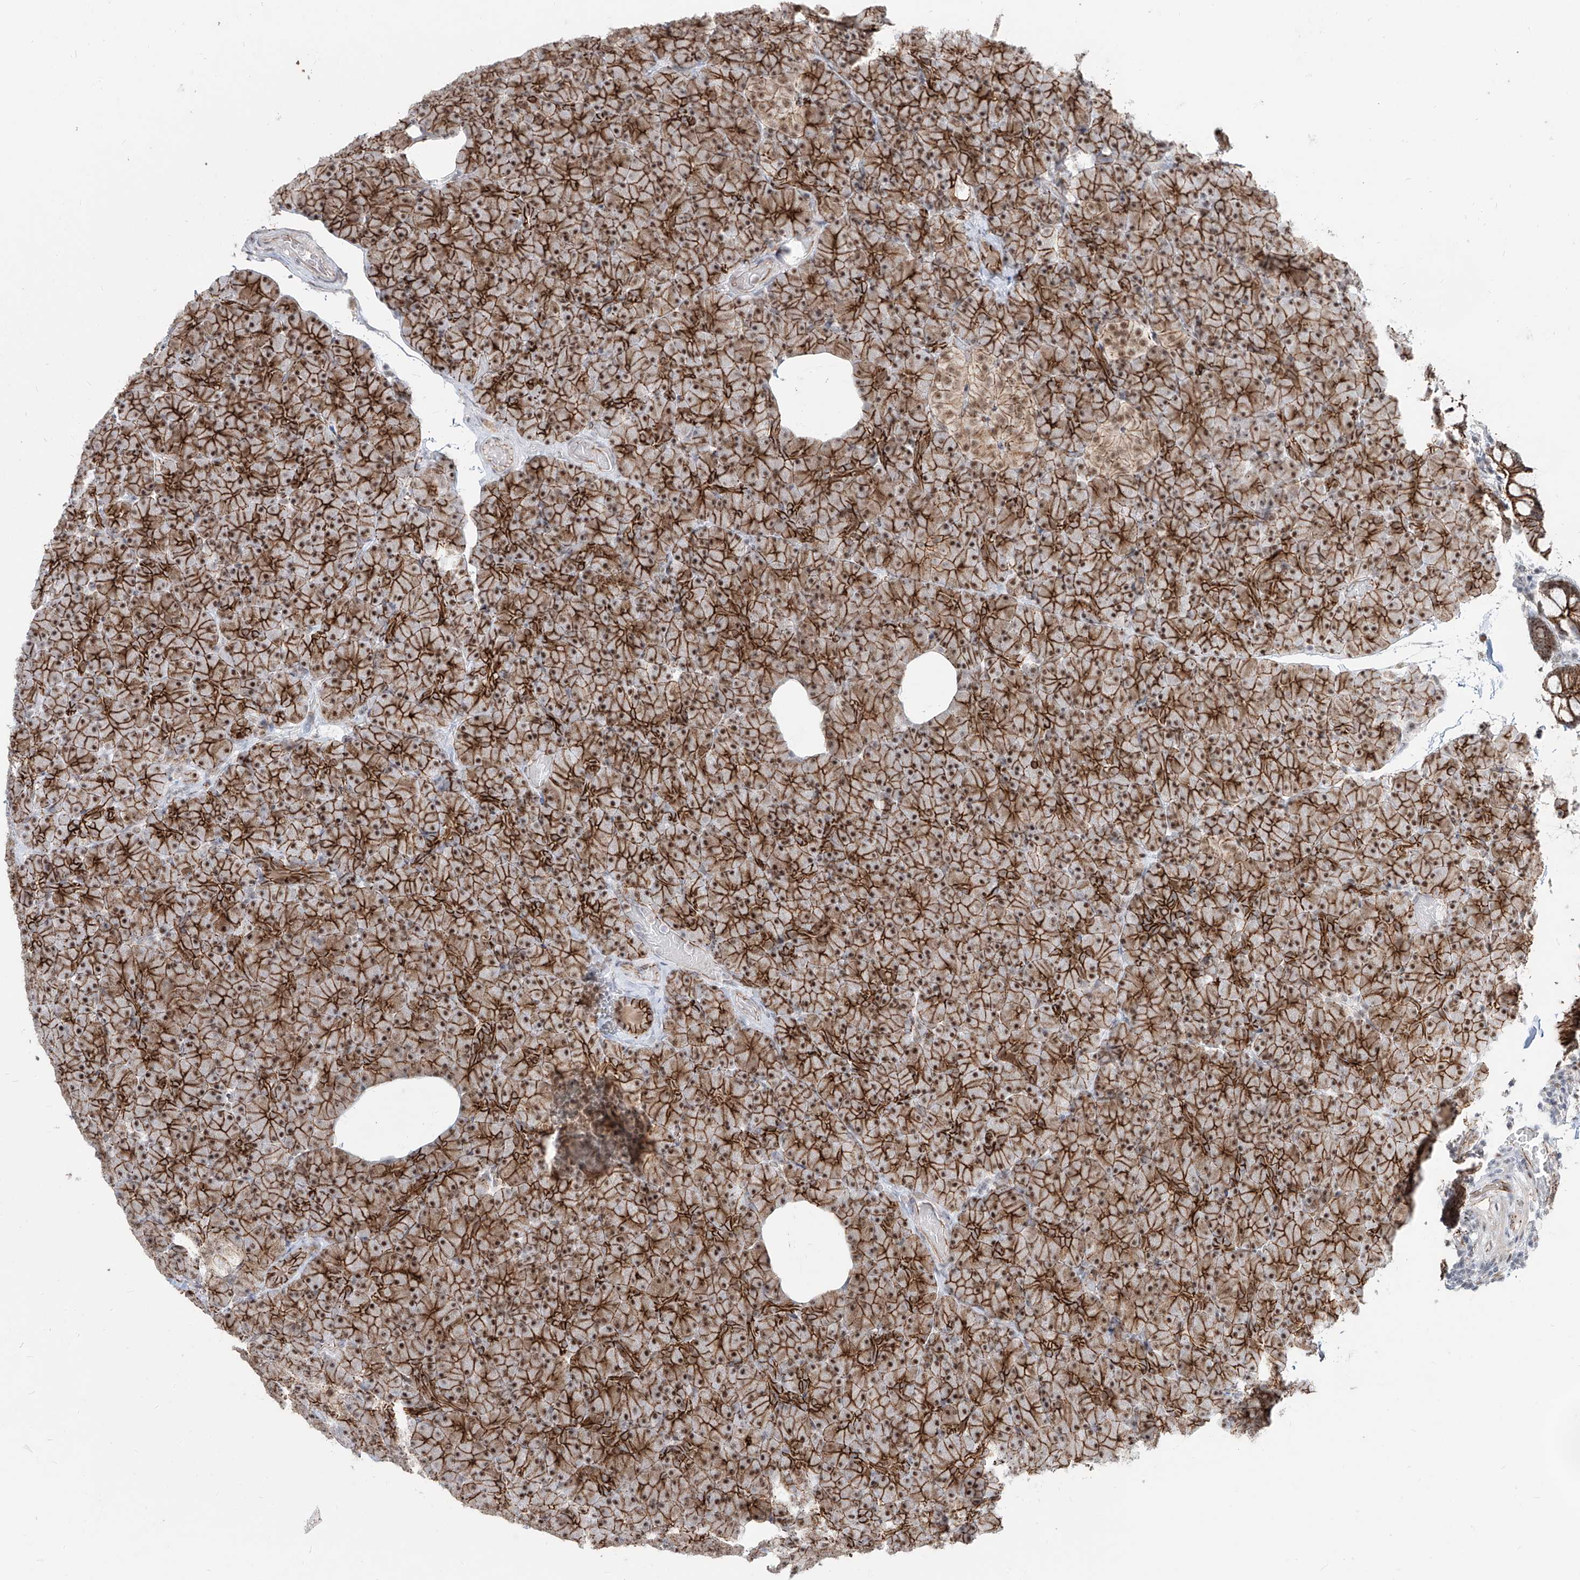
{"staining": {"intensity": "strong", "quantity": ">75%", "location": "cytoplasmic/membranous,nuclear"}, "tissue": "pancreas", "cell_type": "Exocrine glandular cells", "image_type": "normal", "snomed": [{"axis": "morphology", "description": "Normal tissue, NOS"}, {"axis": "topography", "description": "Pancreas"}], "caption": "Brown immunohistochemical staining in unremarkable human pancreas displays strong cytoplasmic/membranous,nuclear staining in about >75% of exocrine glandular cells.", "gene": "ZNF710", "patient": {"sex": "female", "age": 43}}